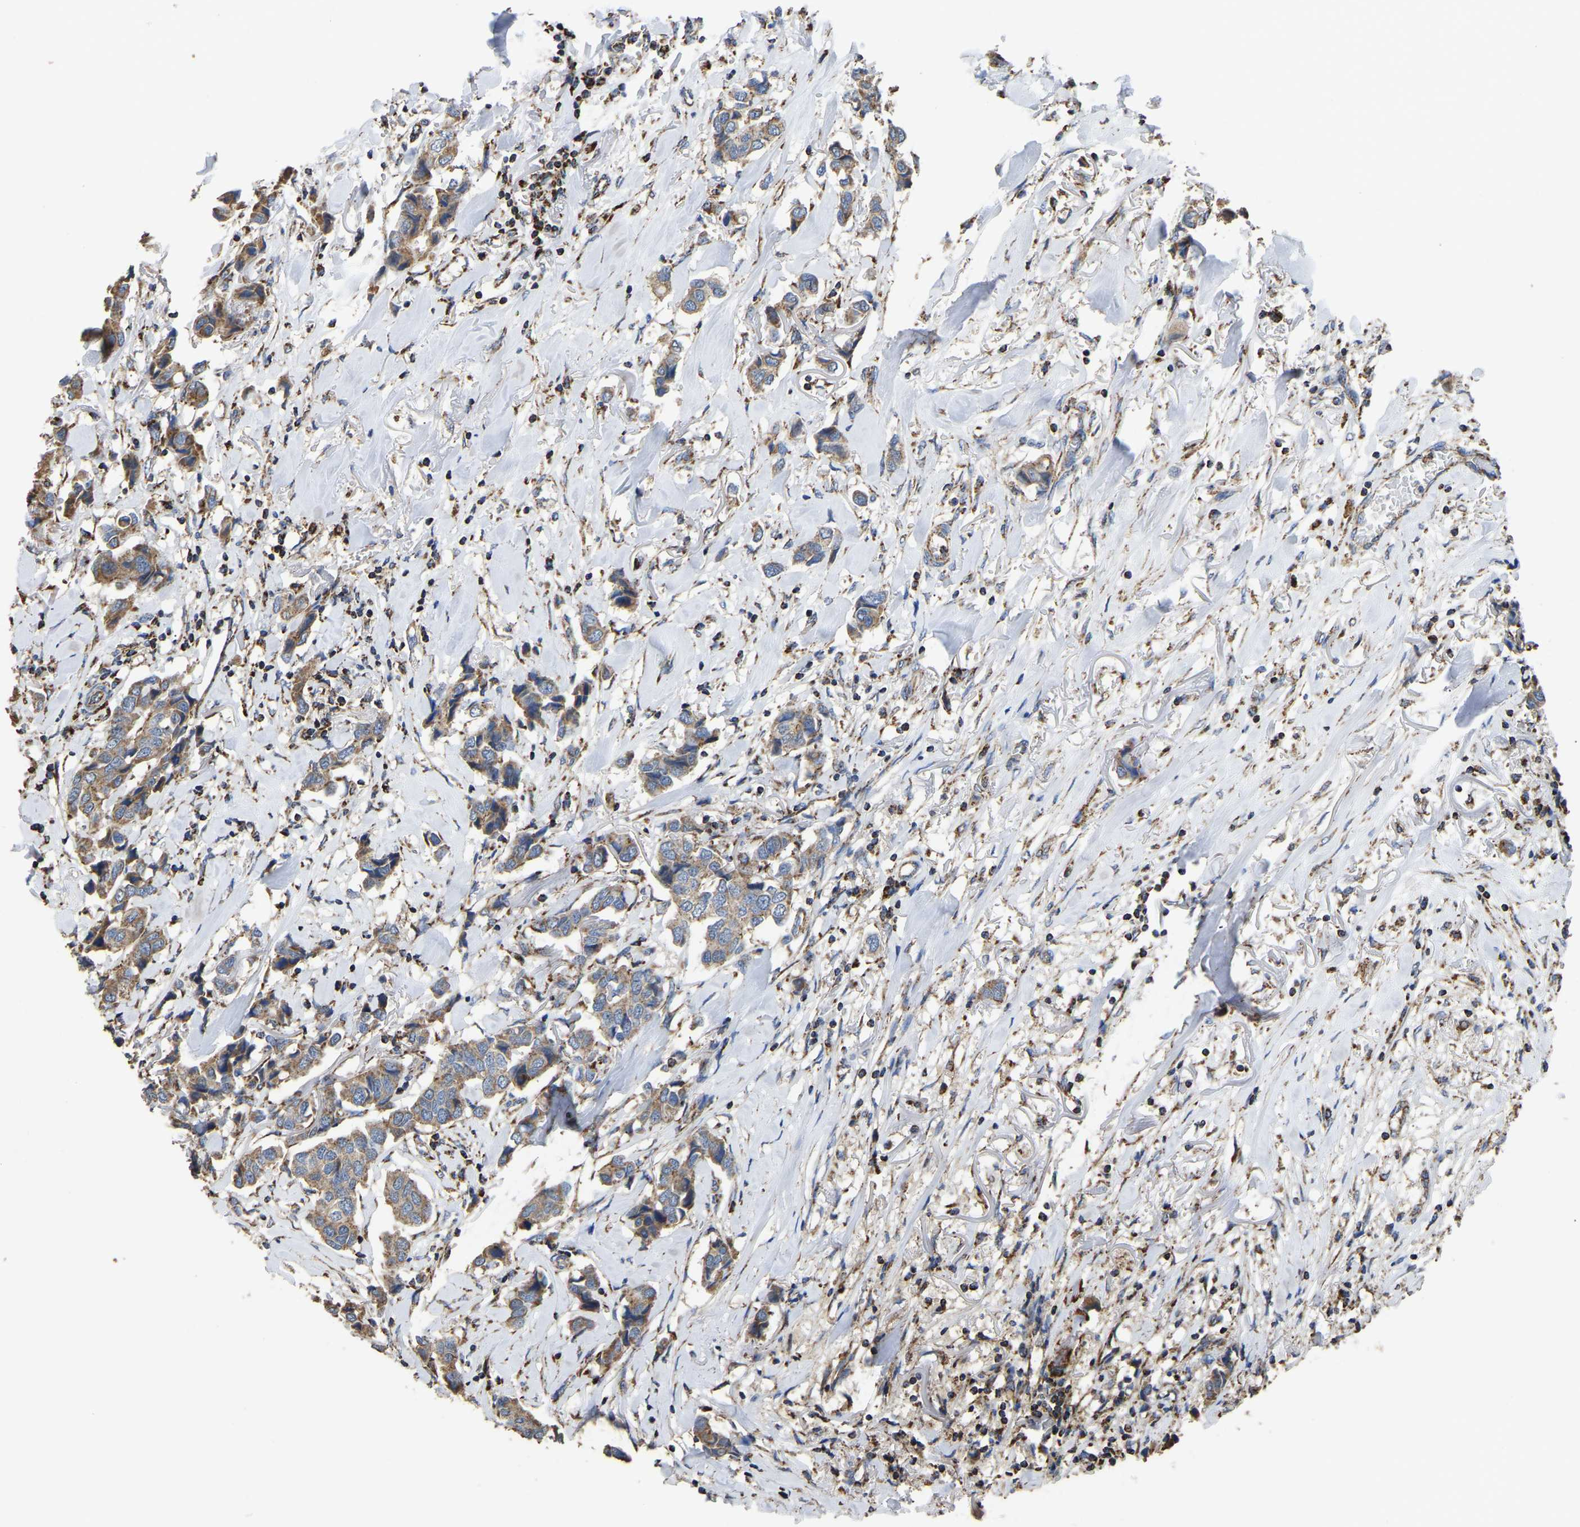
{"staining": {"intensity": "moderate", "quantity": ">75%", "location": "cytoplasmic/membranous"}, "tissue": "breast cancer", "cell_type": "Tumor cells", "image_type": "cancer", "snomed": [{"axis": "morphology", "description": "Duct carcinoma"}, {"axis": "topography", "description": "Breast"}], "caption": "The immunohistochemical stain highlights moderate cytoplasmic/membranous expression in tumor cells of breast cancer (infiltrating ductal carcinoma) tissue. The protein is stained brown, and the nuclei are stained in blue (DAB (3,3'-diaminobenzidine) IHC with brightfield microscopy, high magnification).", "gene": "ETFA", "patient": {"sex": "female", "age": 80}}